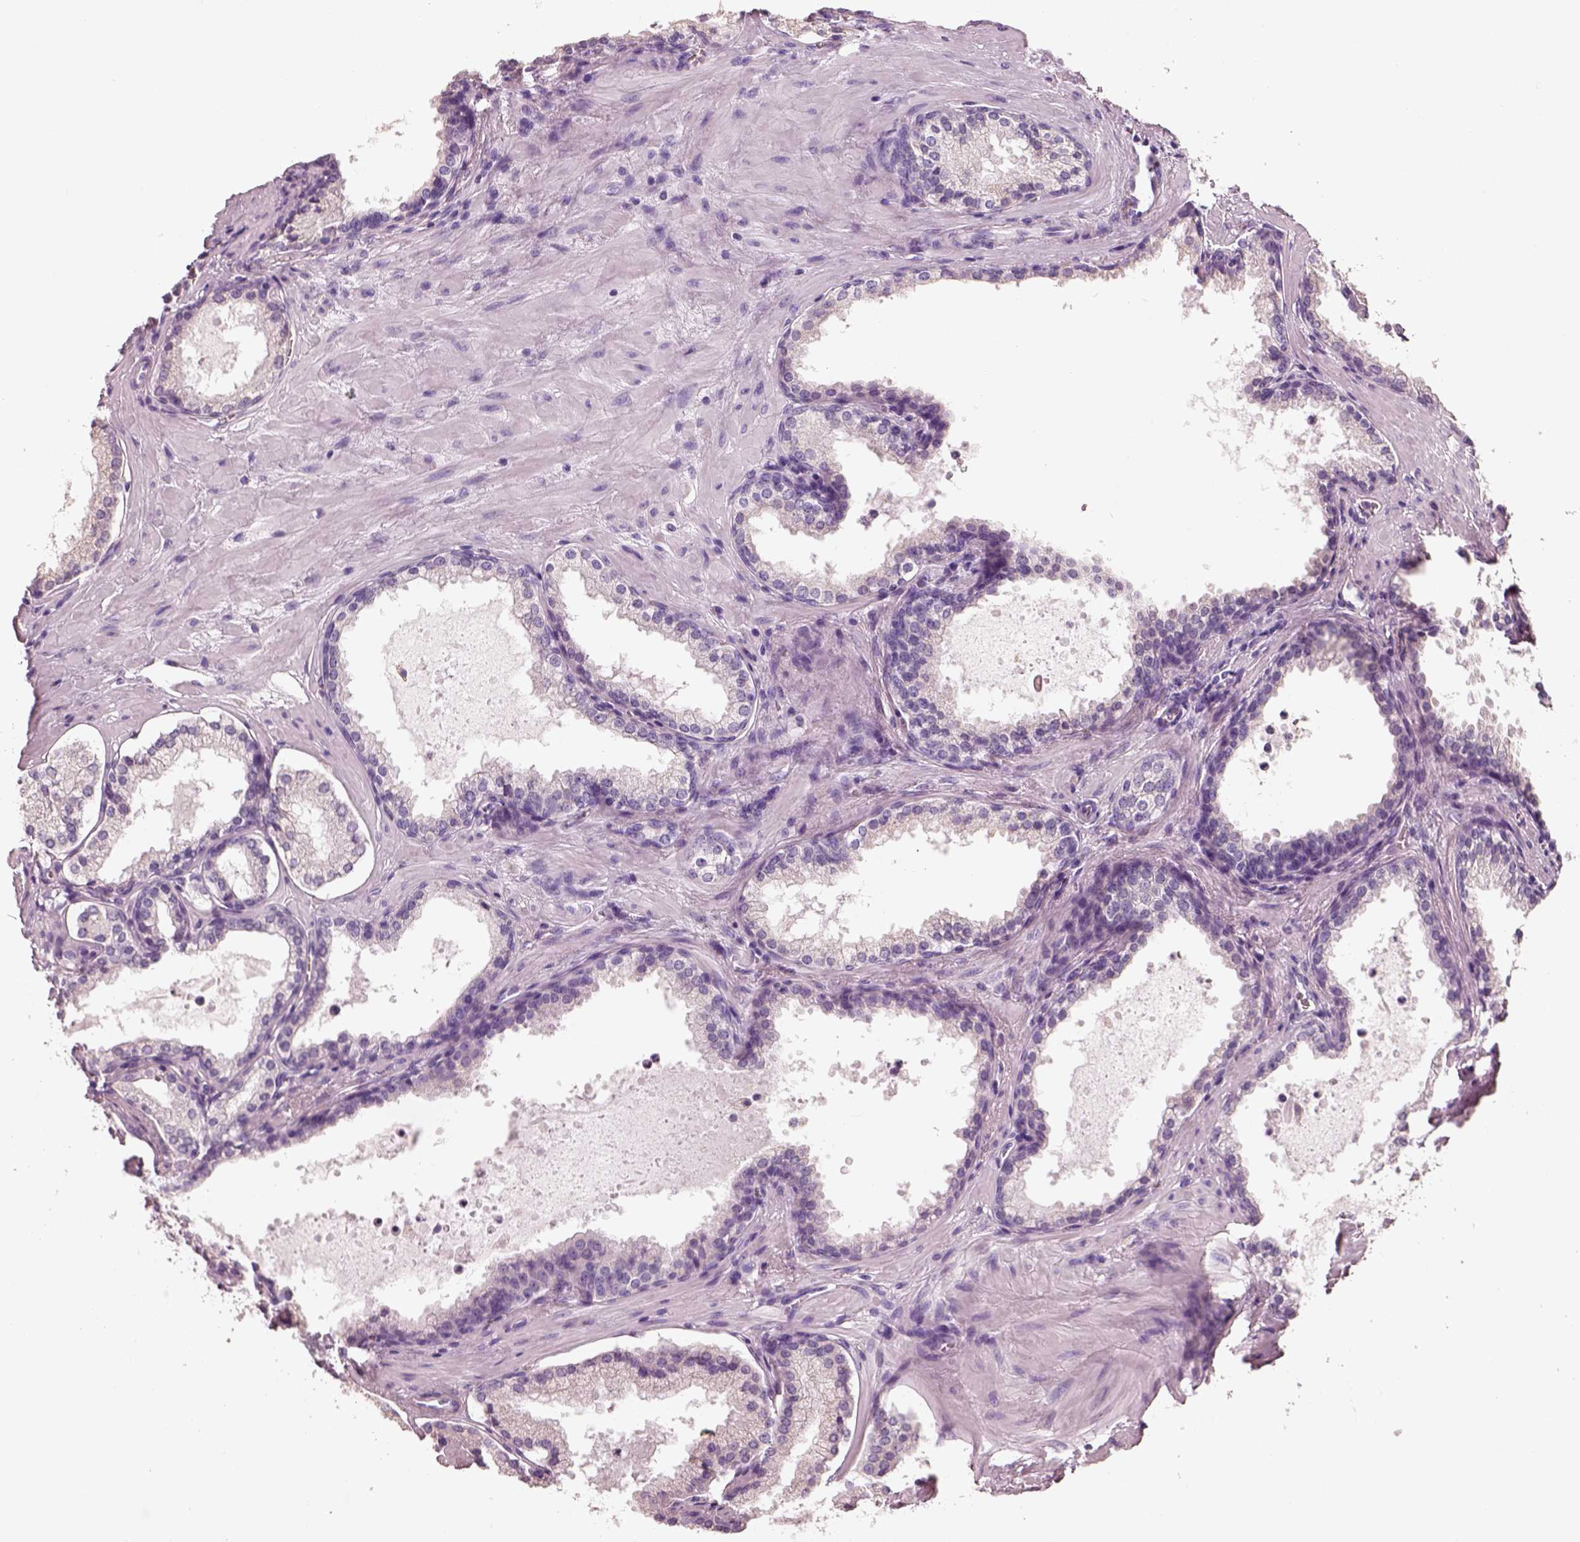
{"staining": {"intensity": "negative", "quantity": "none", "location": "none"}, "tissue": "prostate cancer", "cell_type": "Tumor cells", "image_type": "cancer", "snomed": [{"axis": "morphology", "description": "Adenocarcinoma, Low grade"}, {"axis": "topography", "description": "Prostate"}], "caption": "High power microscopy micrograph of an IHC micrograph of prostate cancer (low-grade adenocarcinoma), revealing no significant staining in tumor cells.", "gene": "PNOC", "patient": {"sex": "male", "age": 56}}